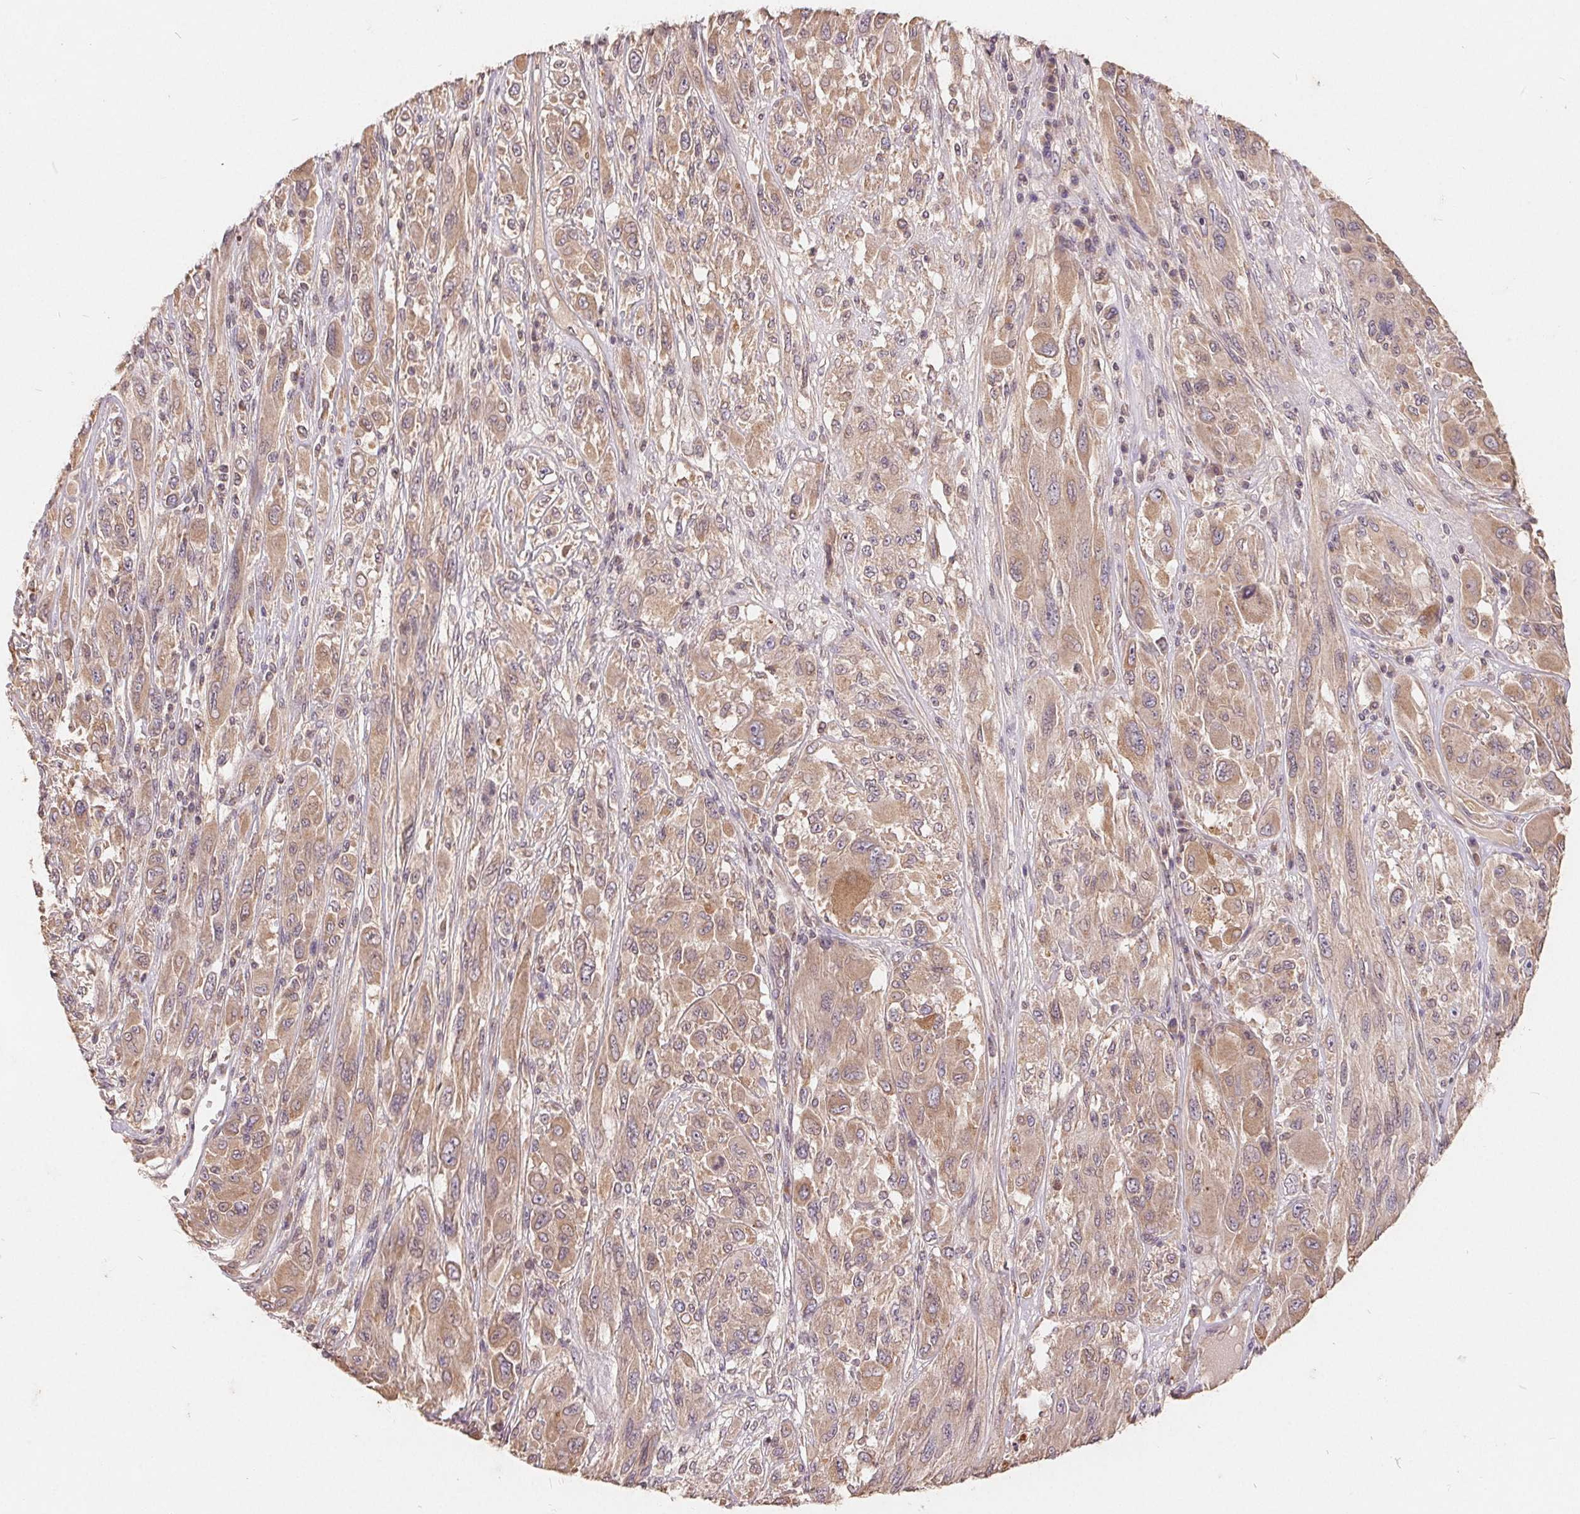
{"staining": {"intensity": "weak", "quantity": ">75%", "location": "cytoplasmic/membranous"}, "tissue": "melanoma", "cell_type": "Tumor cells", "image_type": "cancer", "snomed": [{"axis": "morphology", "description": "Malignant melanoma, NOS"}, {"axis": "topography", "description": "Skin"}], "caption": "A high-resolution image shows IHC staining of malignant melanoma, which displays weak cytoplasmic/membranous positivity in about >75% of tumor cells.", "gene": "CDIPT", "patient": {"sex": "female", "age": 91}}